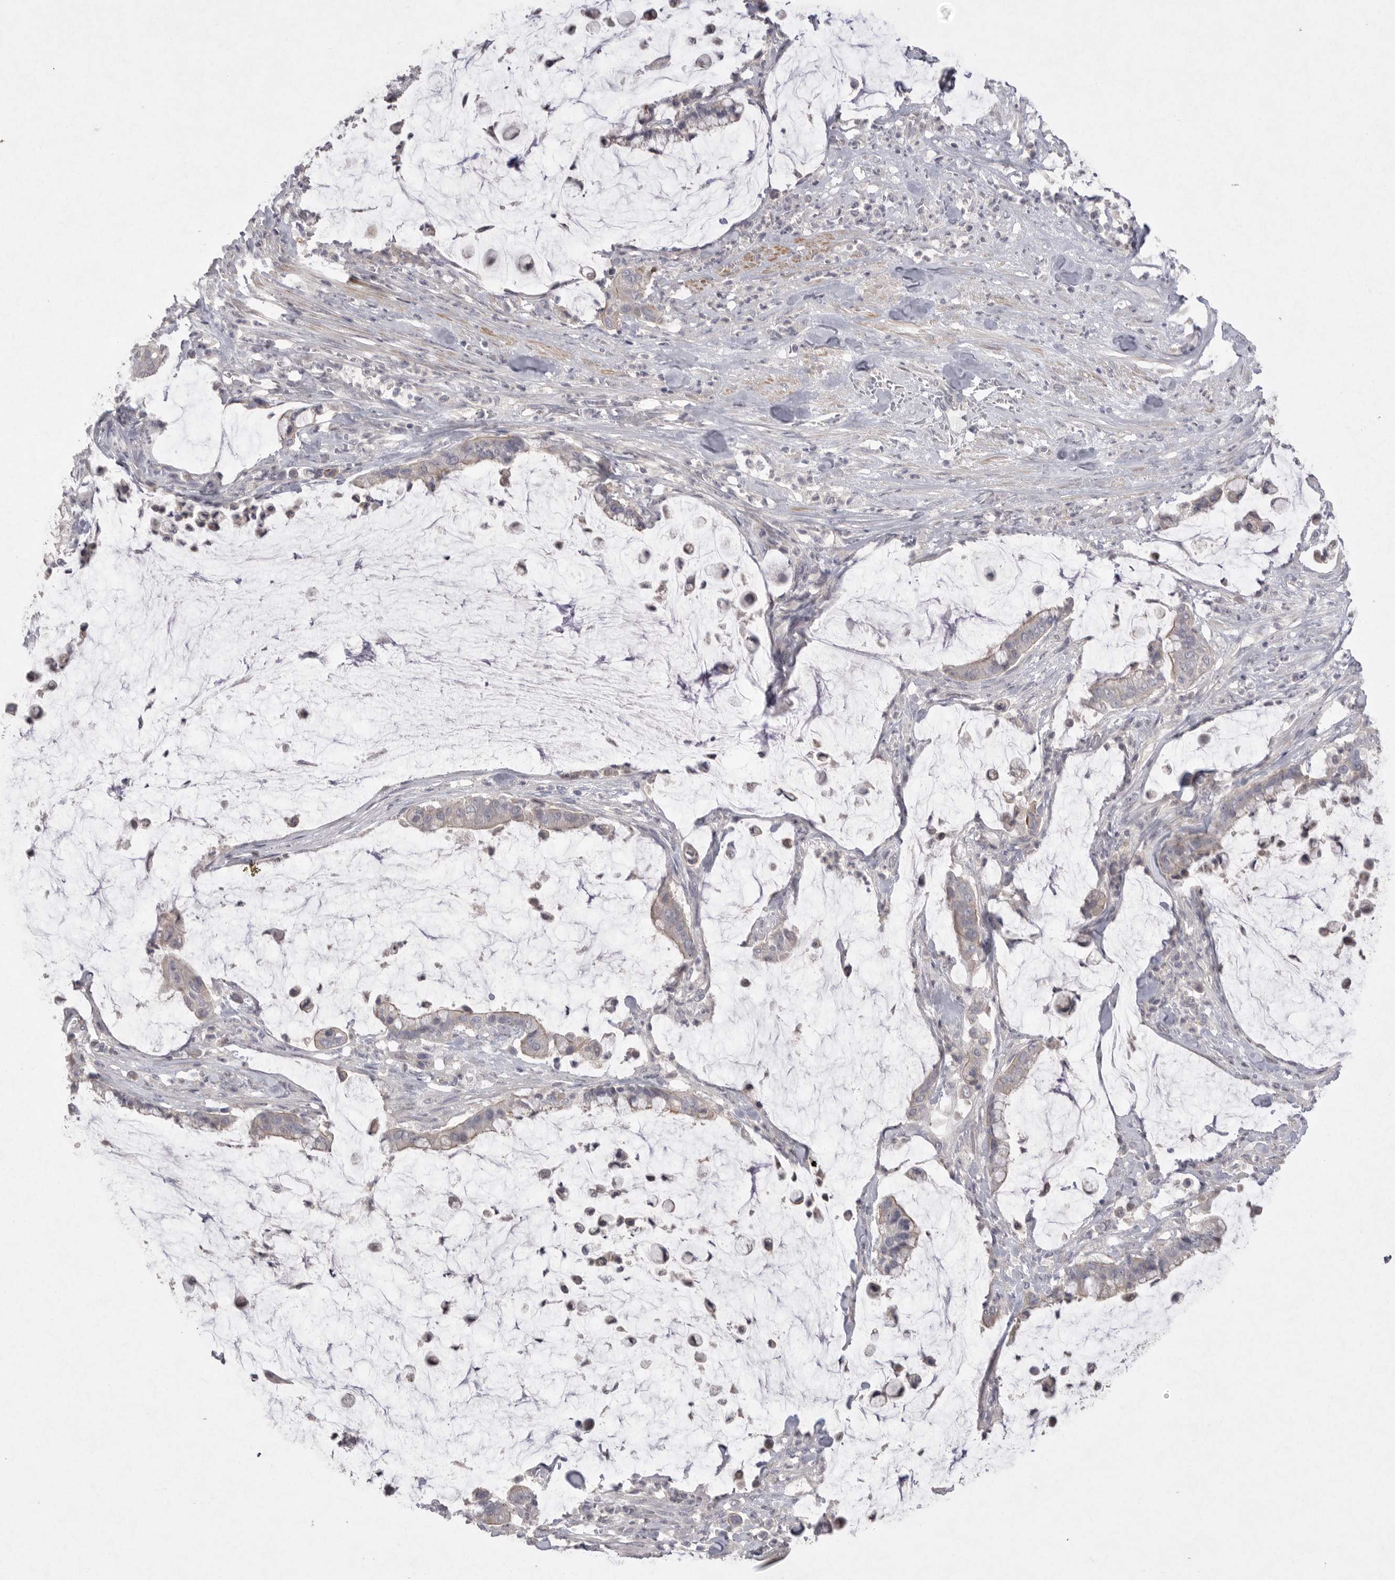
{"staining": {"intensity": "weak", "quantity": "<25%", "location": "cytoplasmic/membranous"}, "tissue": "pancreatic cancer", "cell_type": "Tumor cells", "image_type": "cancer", "snomed": [{"axis": "morphology", "description": "Adenocarcinoma, NOS"}, {"axis": "topography", "description": "Pancreas"}], "caption": "DAB immunohistochemical staining of human pancreatic cancer (adenocarcinoma) shows no significant expression in tumor cells.", "gene": "VANGL2", "patient": {"sex": "male", "age": 41}}